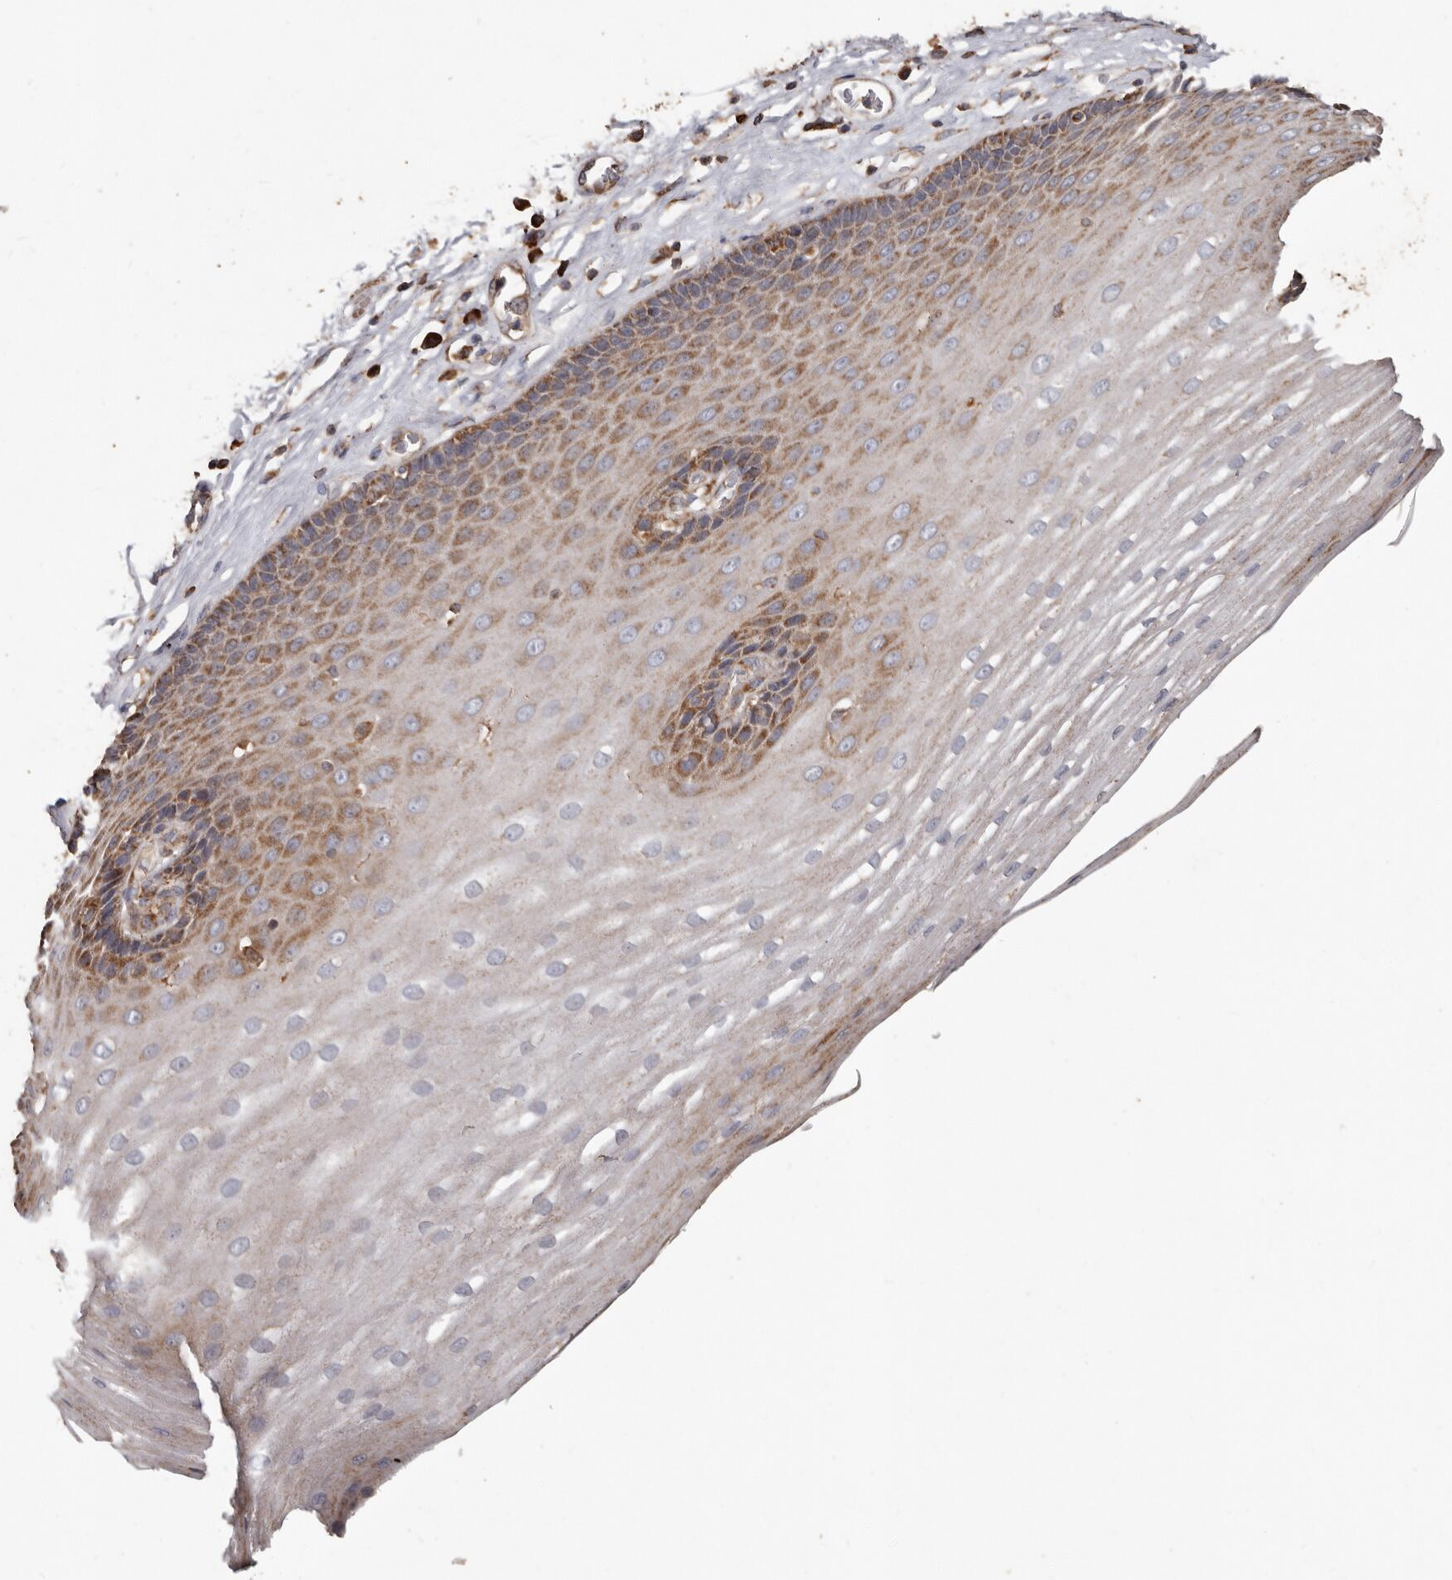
{"staining": {"intensity": "moderate", "quantity": ">75%", "location": "cytoplasmic/membranous"}, "tissue": "esophagus", "cell_type": "Squamous epithelial cells", "image_type": "normal", "snomed": [{"axis": "morphology", "description": "Normal tissue, NOS"}, {"axis": "topography", "description": "Esophagus"}], "caption": "Squamous epithelial cells show medium levels of moderate cytoplasmic/membranous staining in about >75% of cells in normal esophagus. (Stains: DAB (3,3'-diaminobenzidine) in brown, nuclei in blue, Microscopy: brightfield microscopy at high magnification).", "gene": "OSGIN2", "patient": {"sex": "male", "age": 62}}